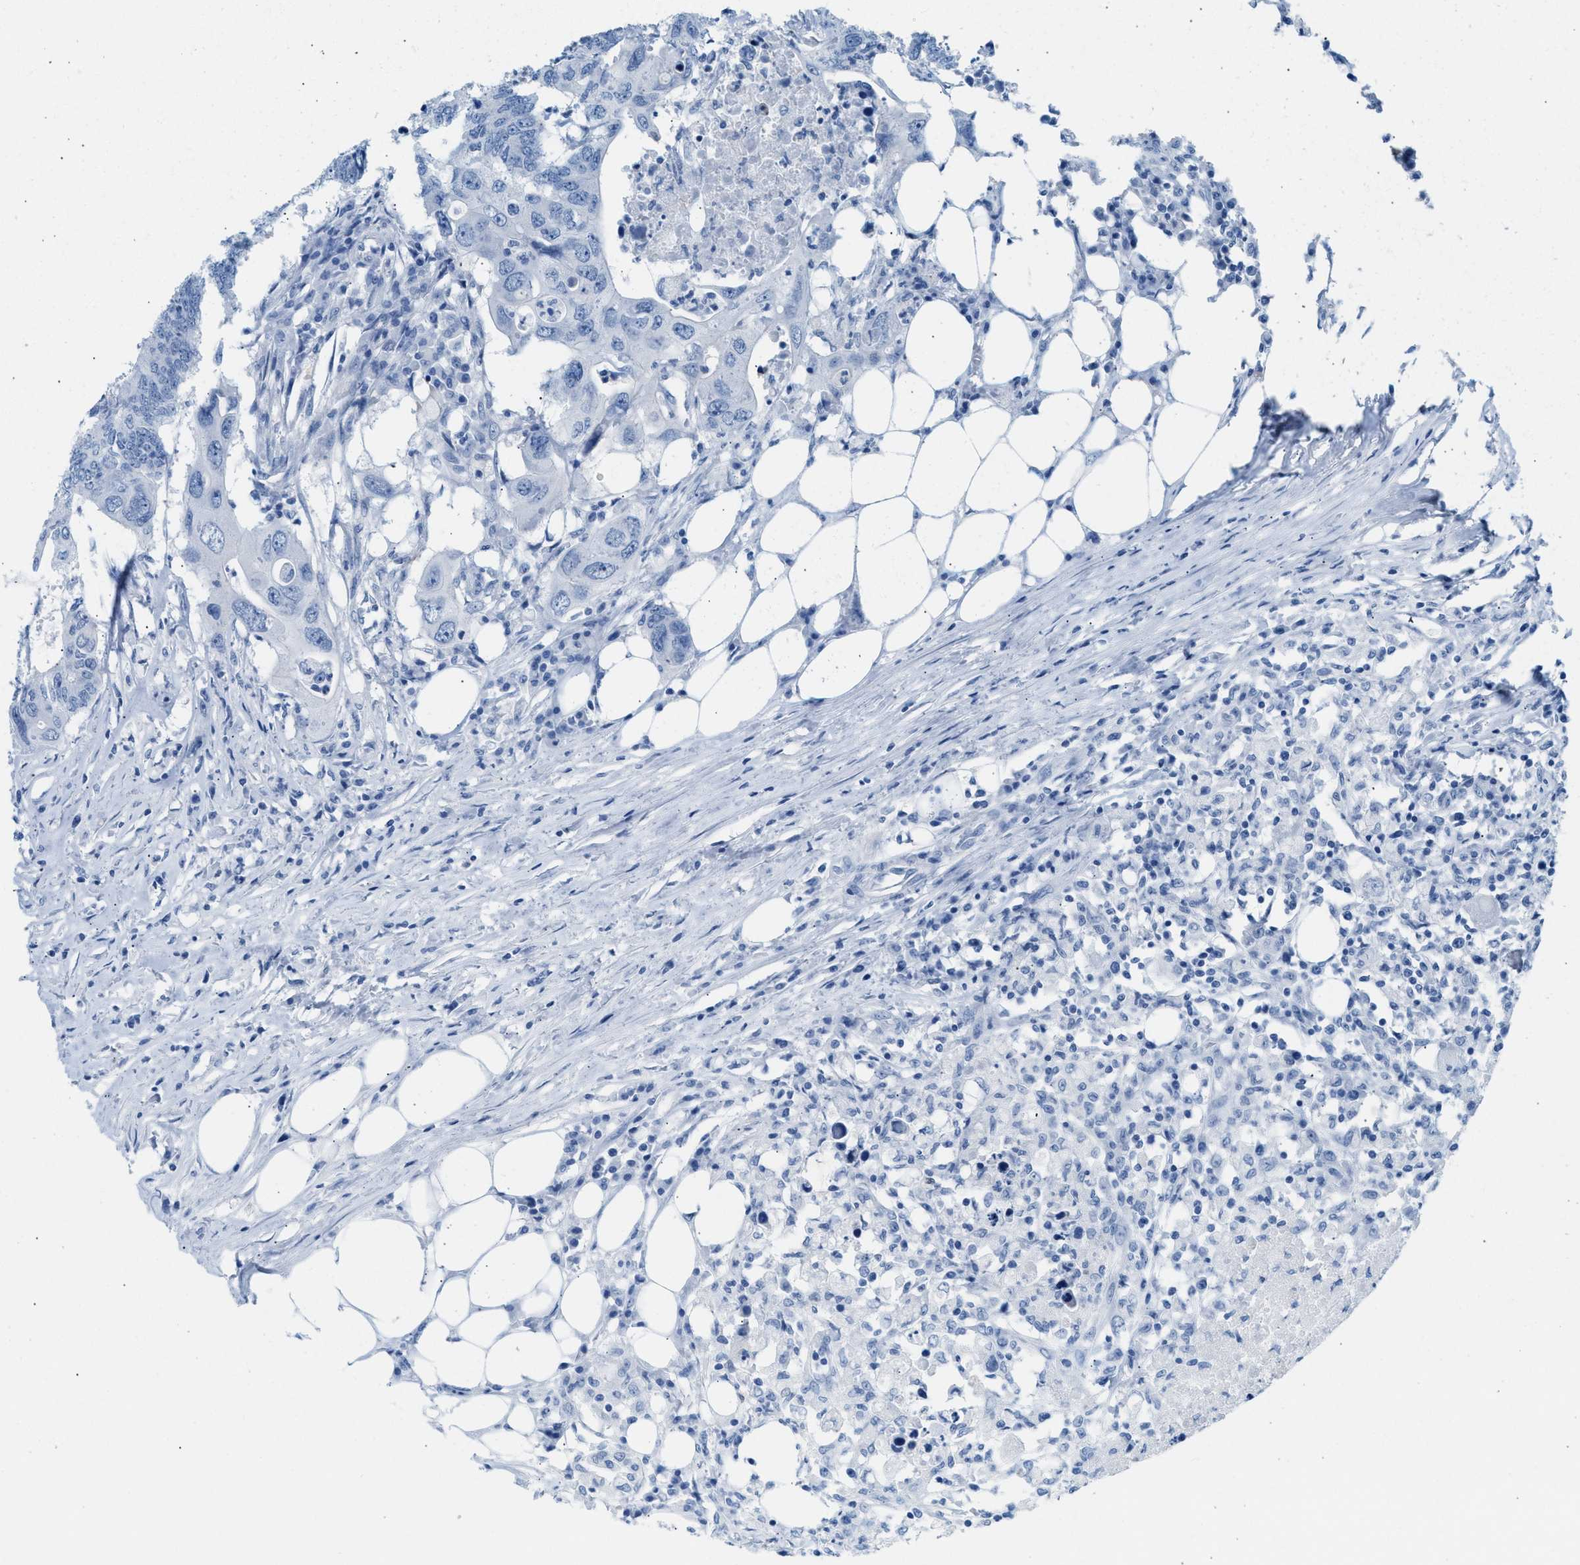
{"staining": {"intensity": "negative", "quantity": "none", "location": "none"}, "tissue": "colorectal cancer", "cell_type": "Tumor cells", "image_type": "cancer", "snomed": [{"axis": "morphology", "description": "Adenocarcinoma, NOS"}, {"axis": "topography", "description": "Colon"}], "caption": "Tumor cells are negative for brown protein staining in colorectal cancer (adenocarcinoma).", "gene": "SPAM1", "patient": {"sex": "male", "age": 71}}